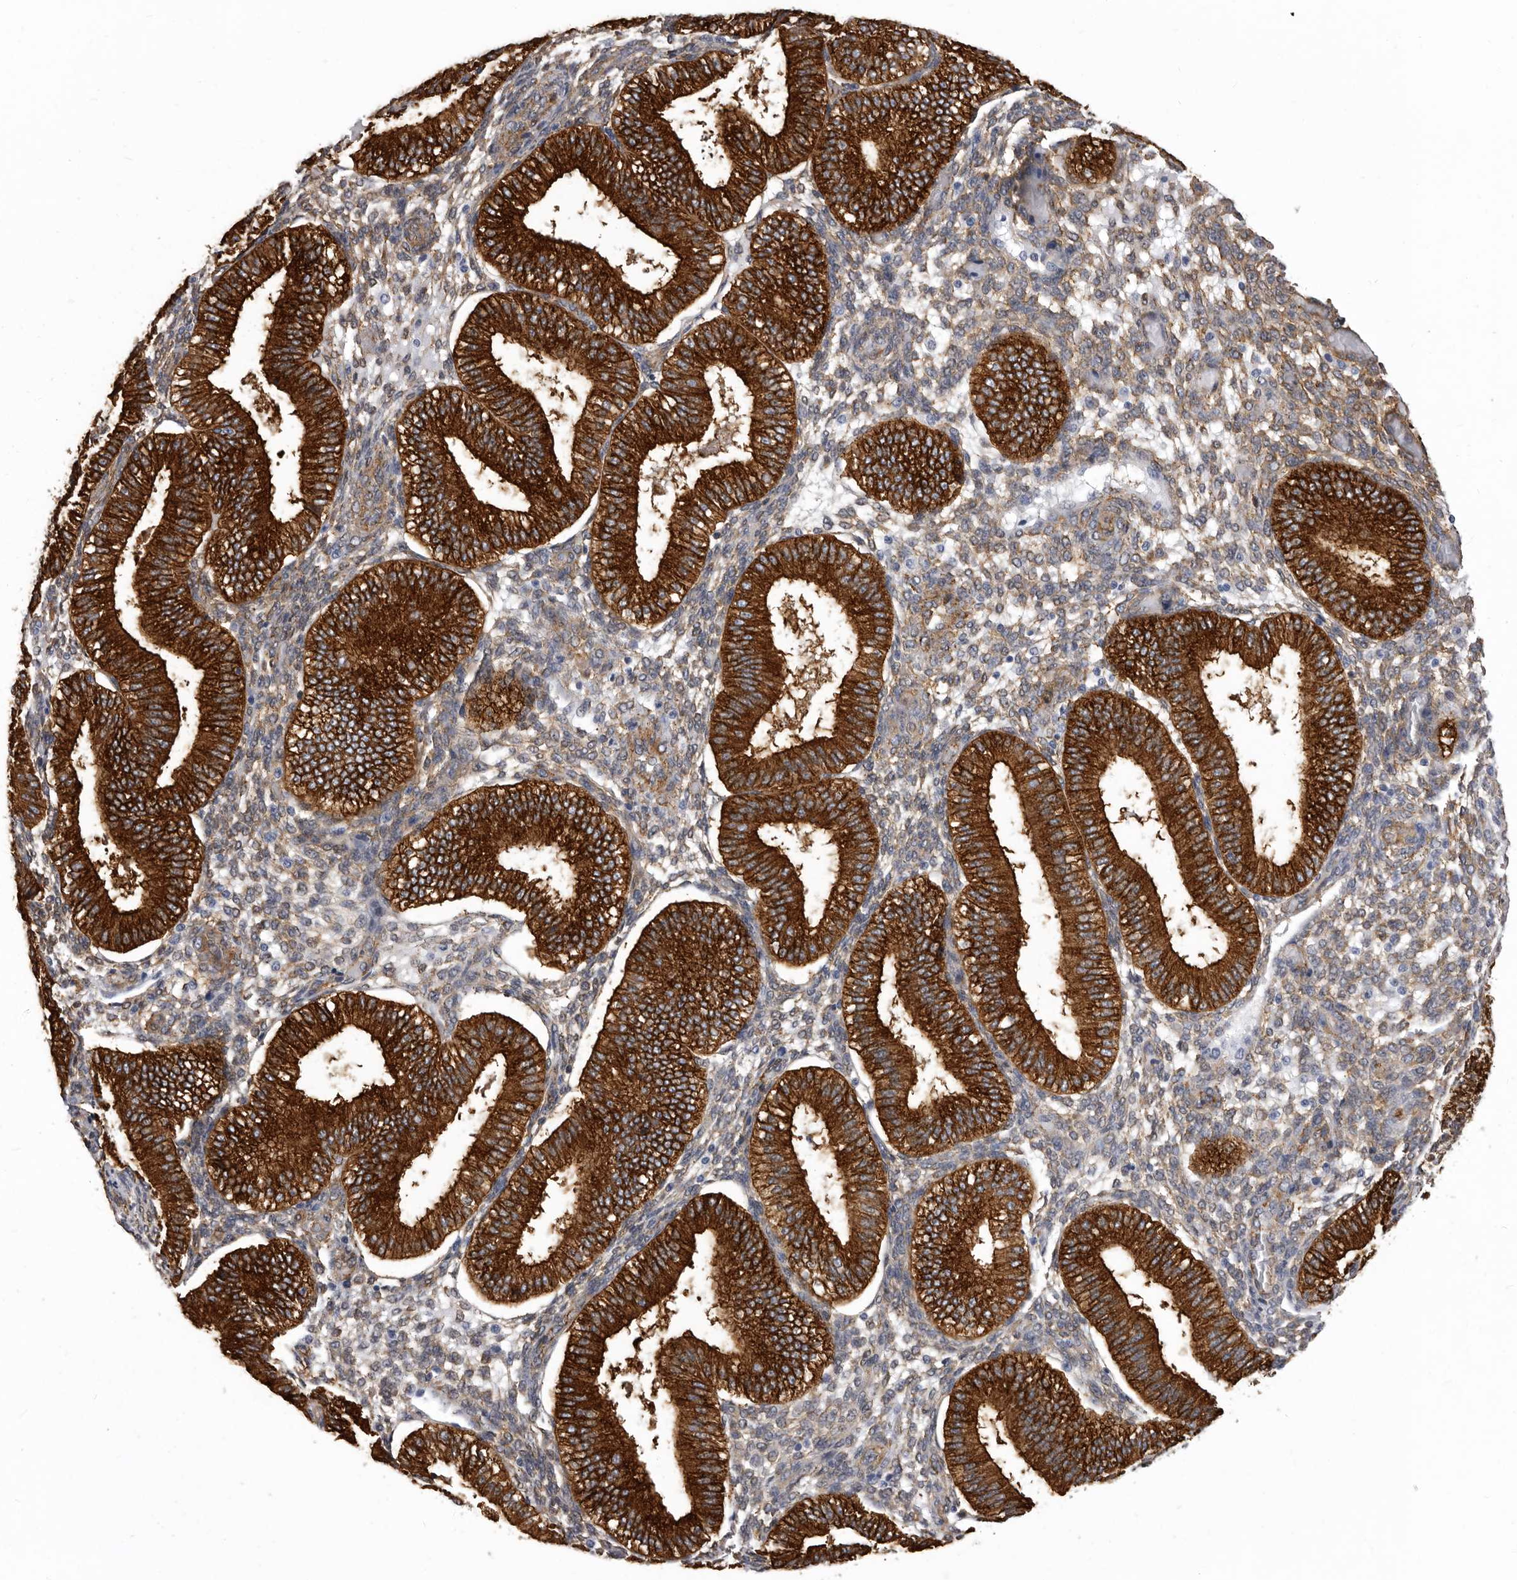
{"staining": {"intensity": "weak", "quantity": "<25%", "location": "cytoplasmic/membranous"}, "tissue": "endometrium", "cell_type": "Cells in endometrial stroma", "image_type": "normal", "snomed": [{"axis": "morphology", "description": "Normal tissue, NOS"}, {"axis": "topography", "description": "Endometrium"}], "caption": "Immunohistochemistry (IHC) image of benign endometrium: human endometrium stained with DAB reveals no significant protein expression in cells in endometrial stroma.", "gene": "ENAH", "patient": {"sex": "female", "age": 39}}